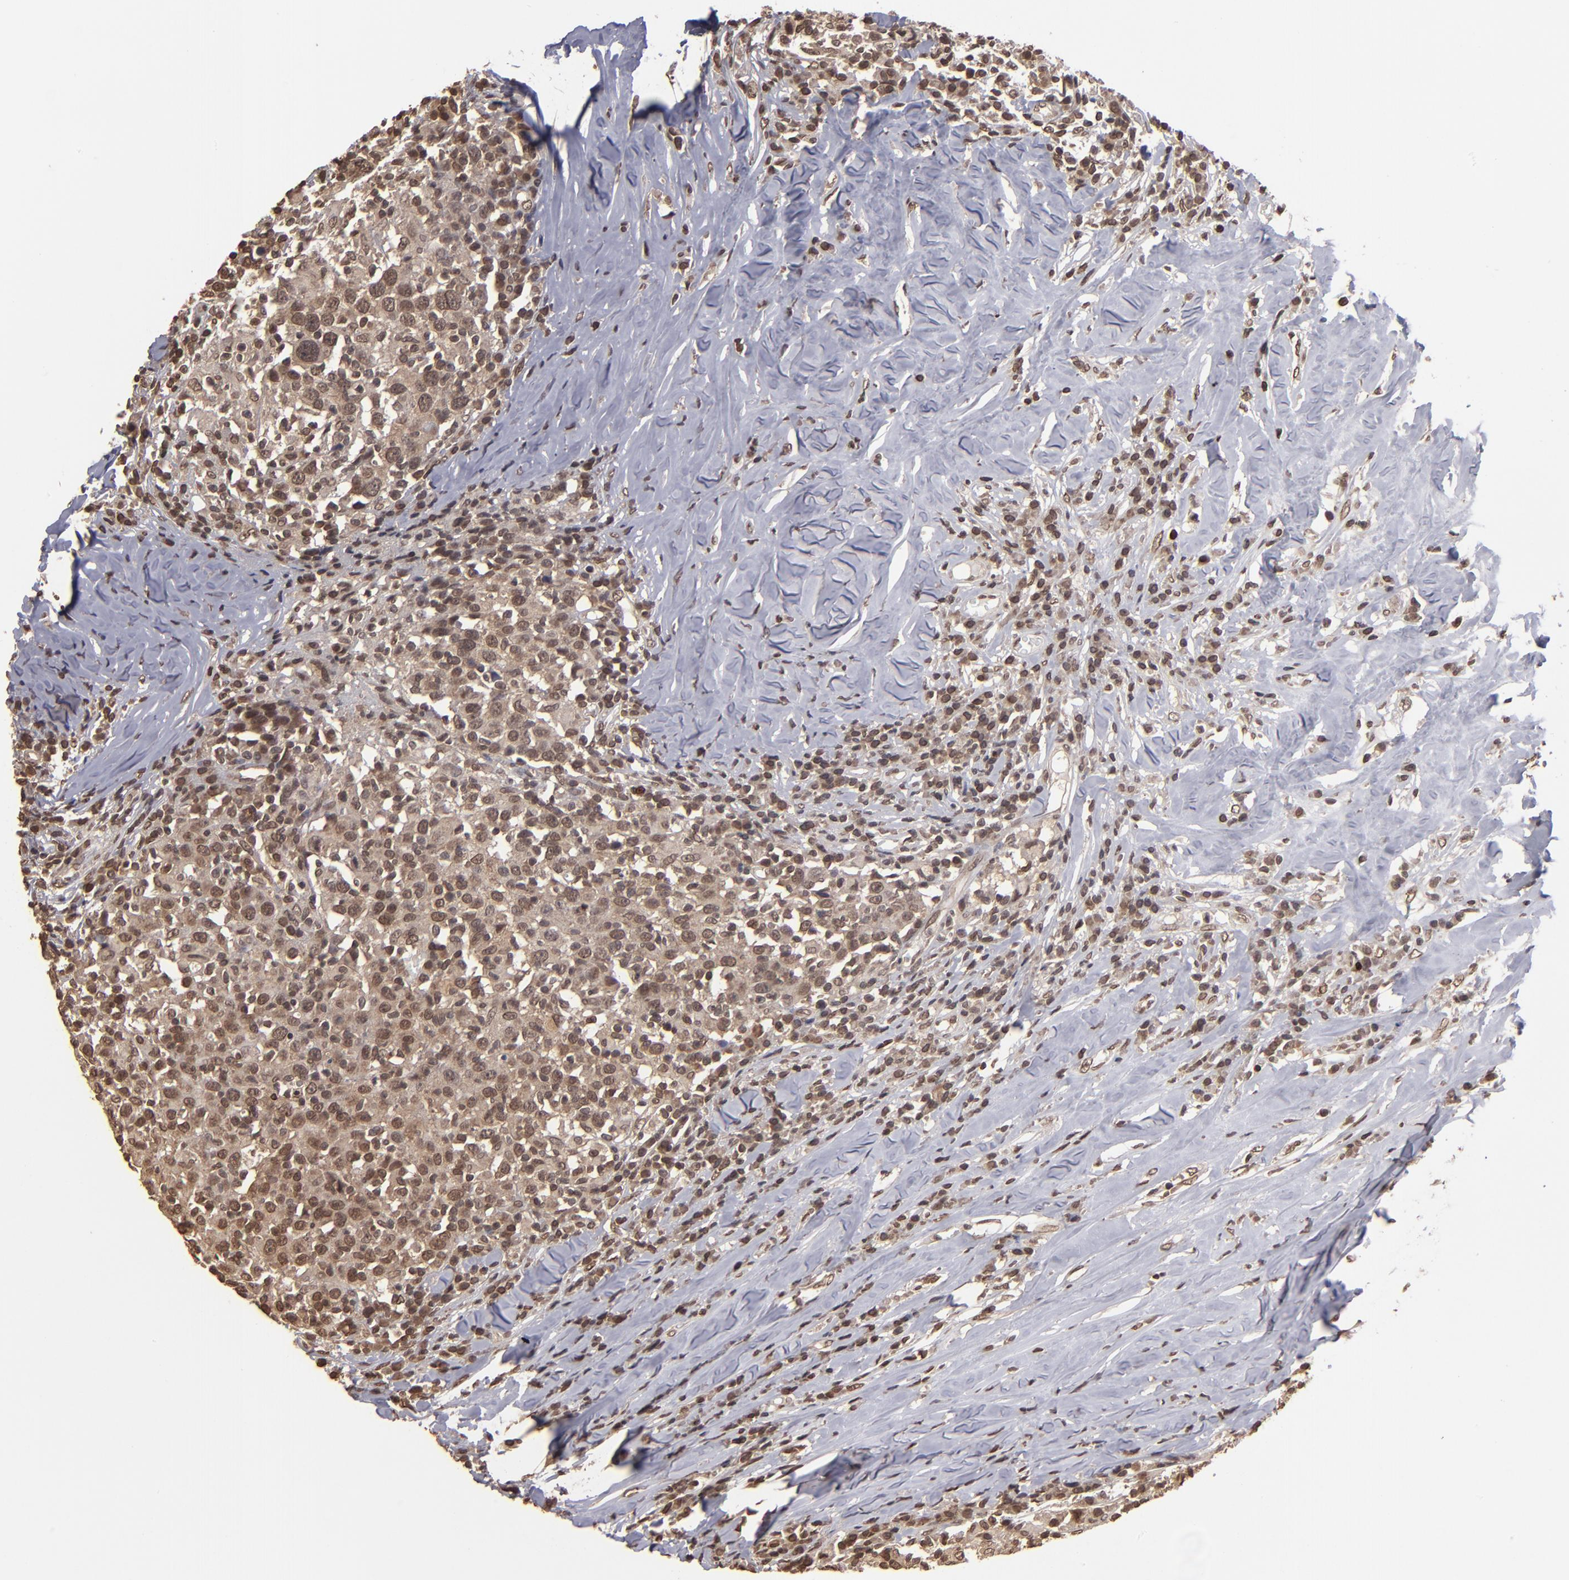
{"staining": {"intensity": "moderate", "quantity": ">75%", "location": "nuclear"}, "tissue": "head and neck cancer", "cell_type": "Tumor cells", "image_type": "cancer", "snomed": [{"axis": "morphology", "description": "Adenocarcinoma, NOS"}, {"axis": "topography", "description": "Salivary gland"}, {"axis": "topography", "description": "Head-Neck"}], "caption": "Head and neck cancer (adenocarcinoma) stained with a protein marker exhibits moderate staining in tumor cells.", "gene": "AKT1", "patient": {"sex": "female", "age": 65}}